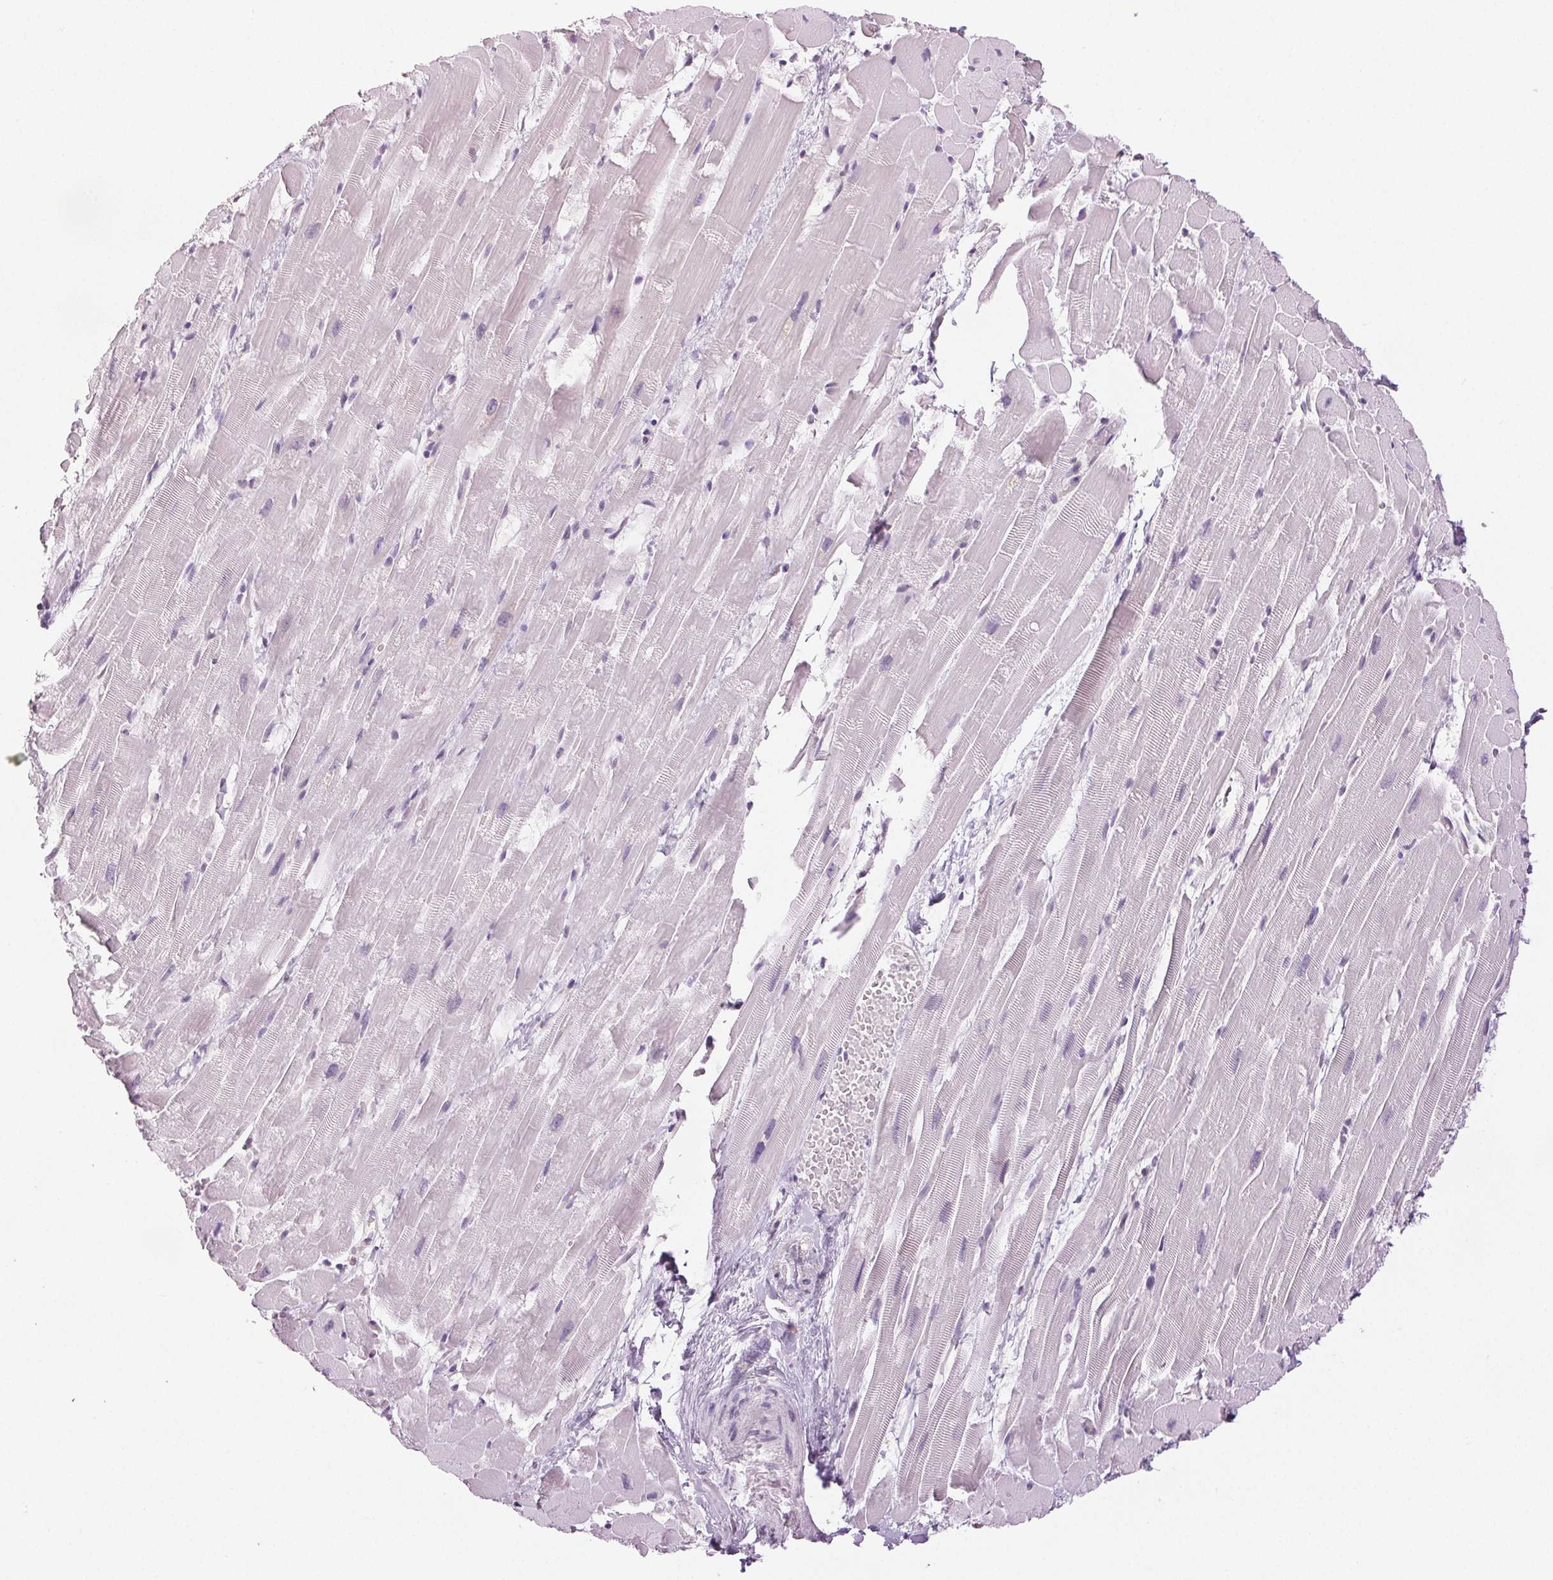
{"staining": {"intensity": "negative", "quantity": "none", "location": "none"}, "tissue": "heart muscle", "cell_type": "Cardiomyocytes", "image_type": "normal", "snomed": [{"axis": "morphology", "description": "Normal tissue, NOS"}, {"axis": "topography", "description": "Heart"}], "caption": "Protein analysis of normal heart muscle displays no significant expression in cardiomyocytes.", "gene": "DNAJC6", "patient": {"sex": "male", "age": 37}}